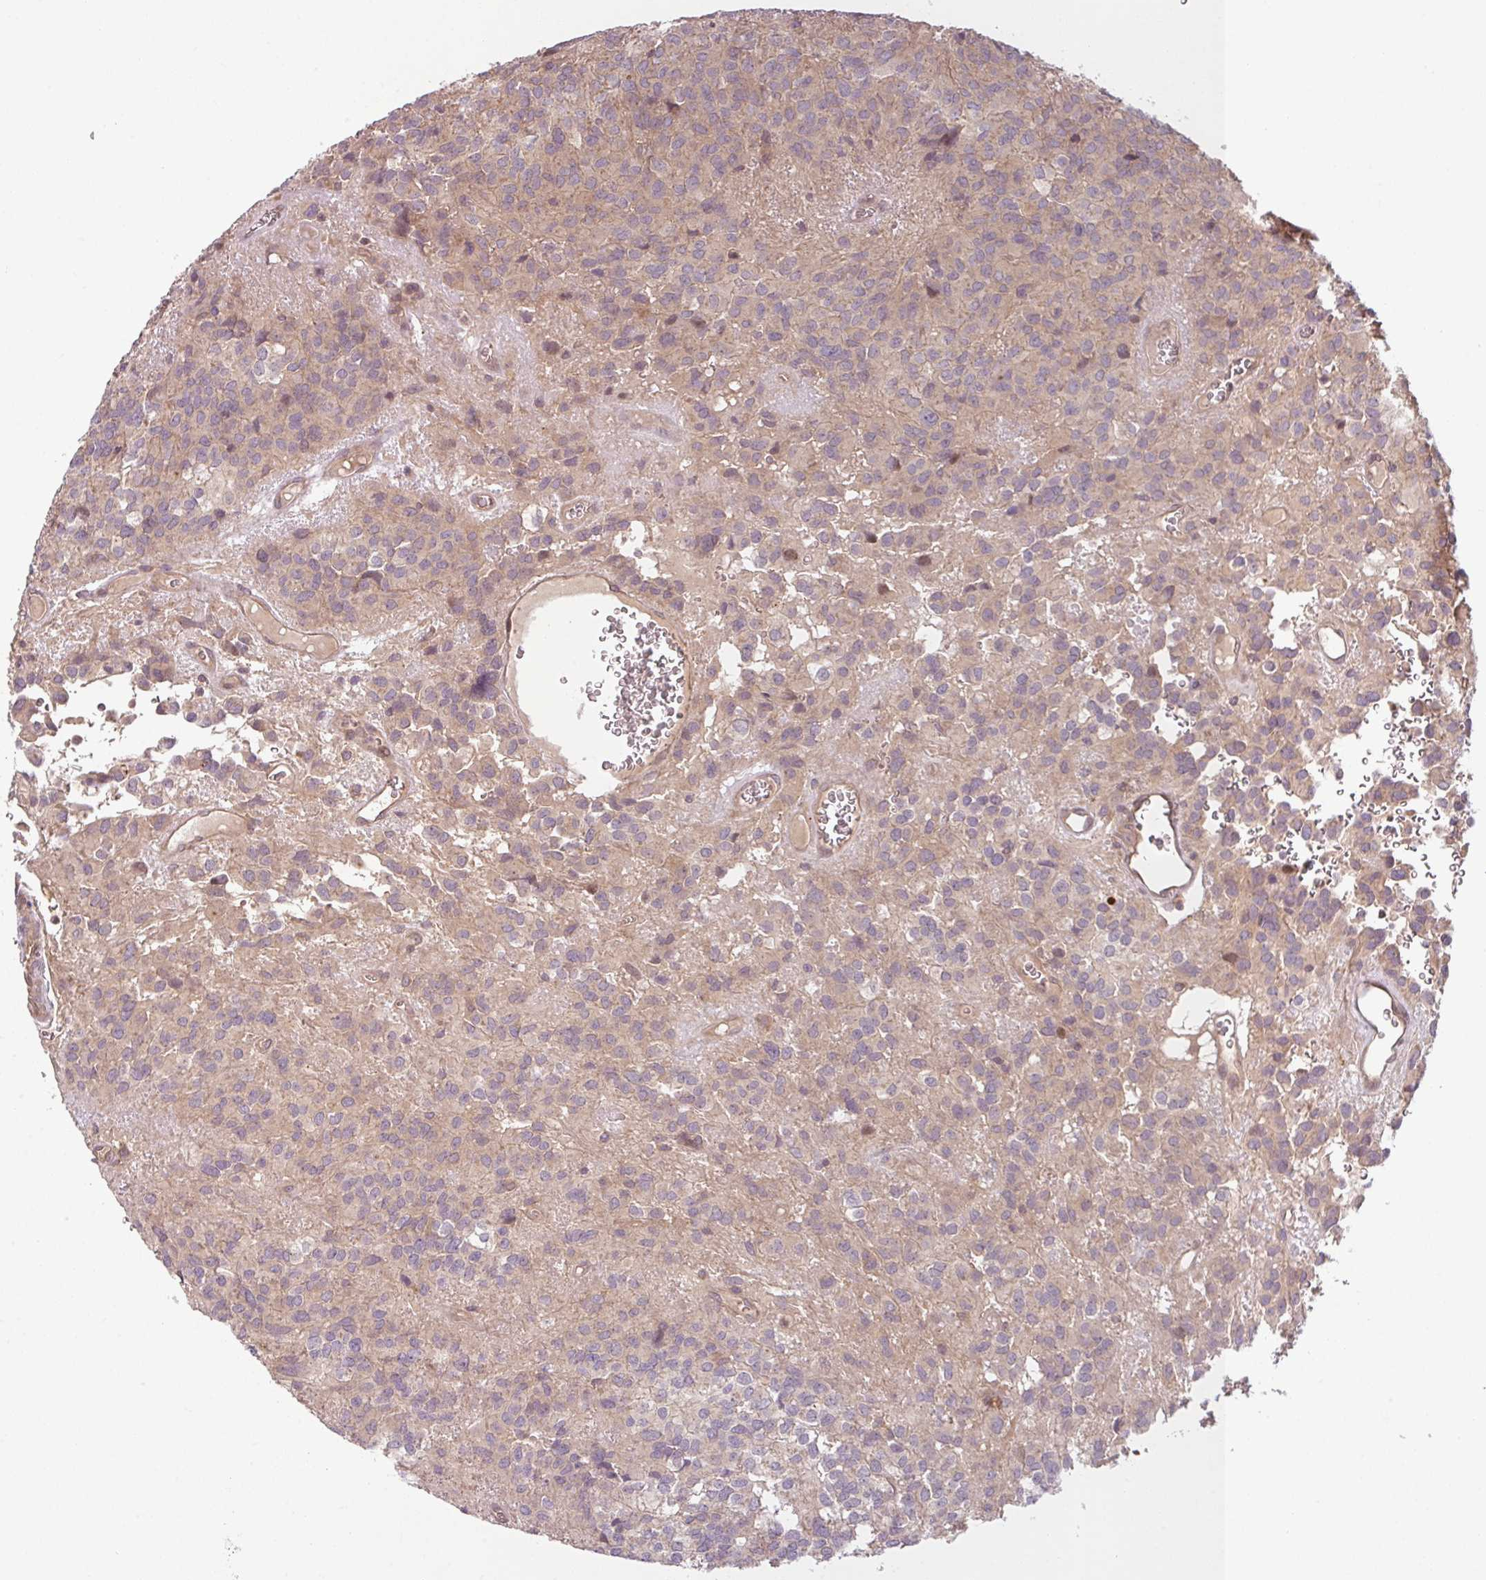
{"staining": {"intensity": "weak", "quantity": "25%-75%", "location": "cytoplasmic/membranous"}, "tissue": "glioma", "cell_type": "Tumor cells", "image_type": "cancer", "snomed": [{"axis": "morphology", "description": "Glioma, malignant, Low grade"}, {"axis": "topography", "description": "Brain"}], "caption": "This is a histology image of immunohistochemistry (IHC) staining of malignant low-grade glioma, which shows weak staining in the cytoplasmic/membranous of tumor cells.", "gene": "RNF31", "patient": {"sex": "male", "age": 56}}